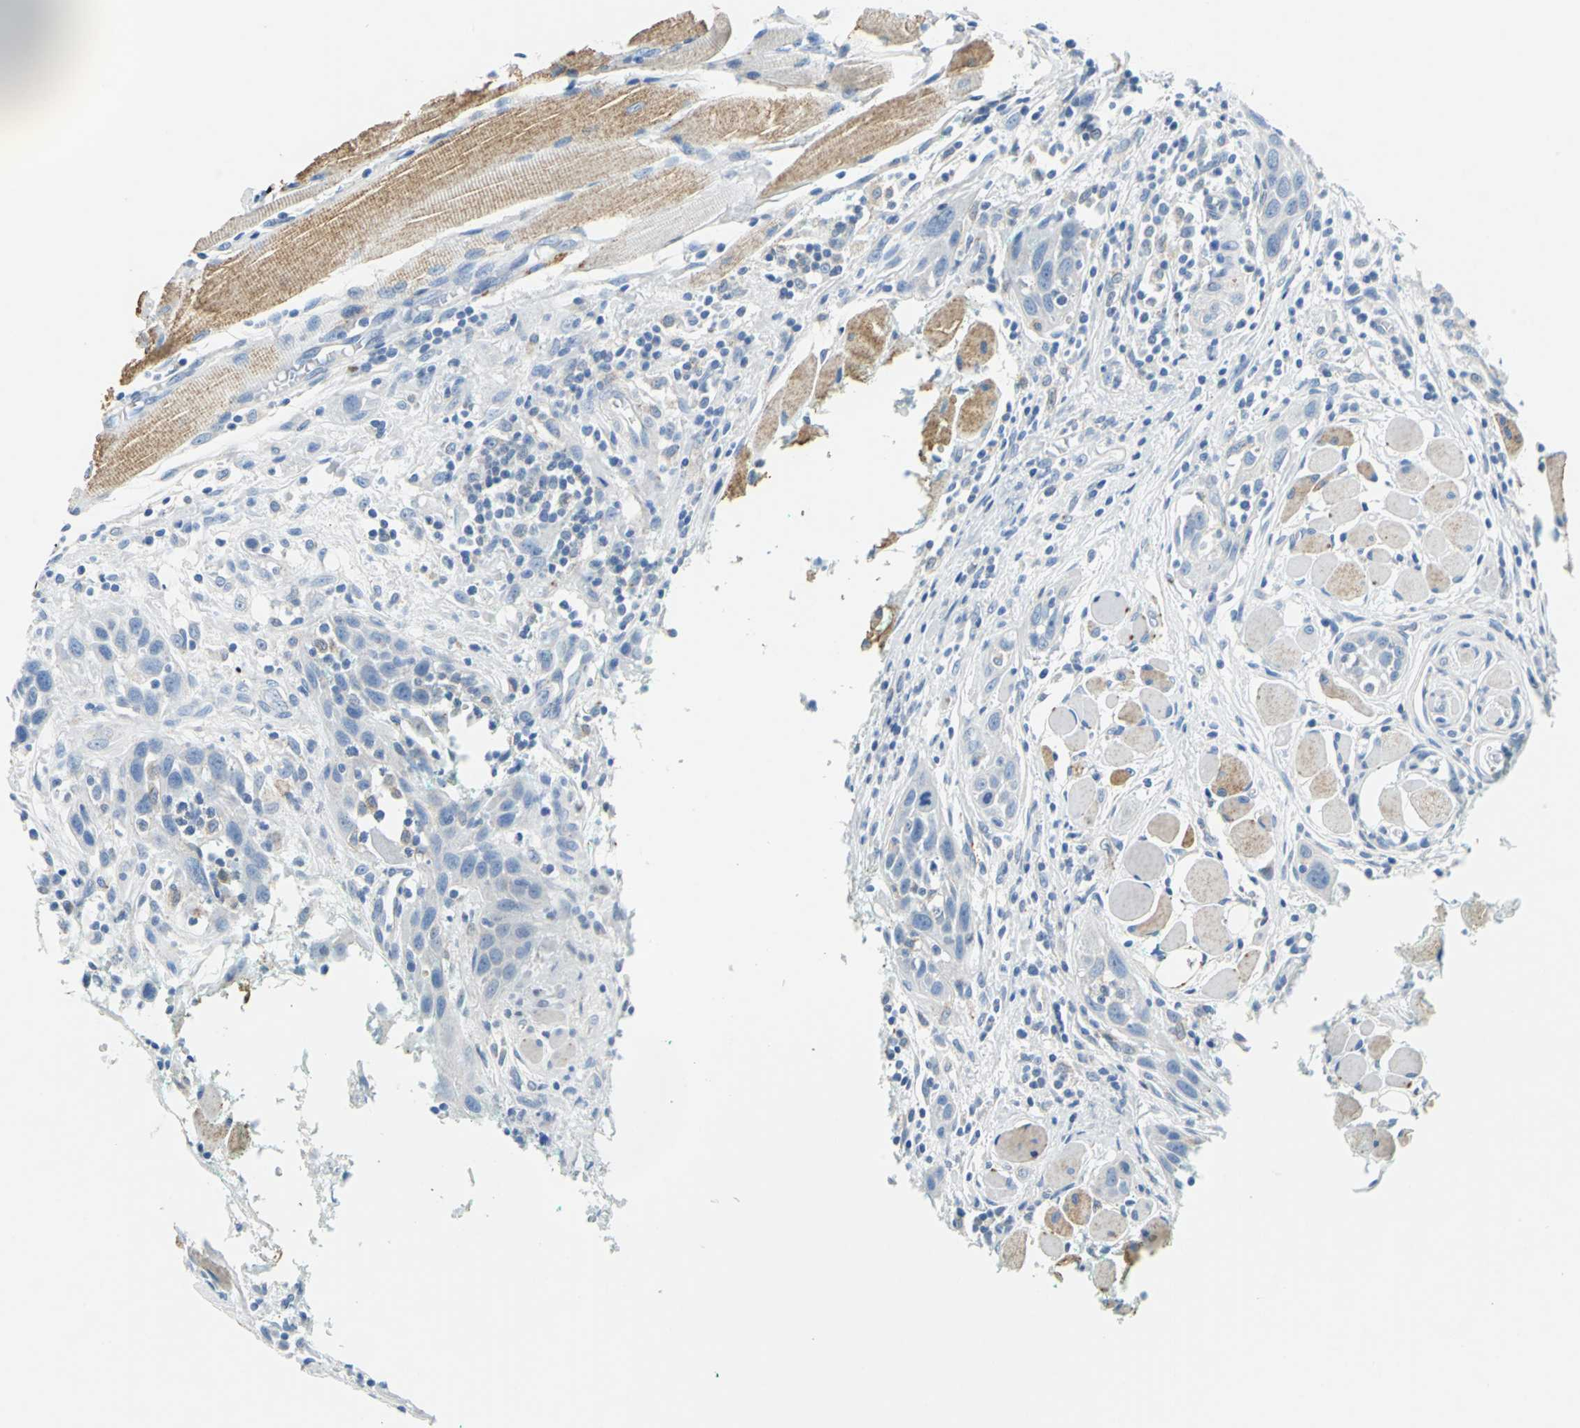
{"staining": {"intensity": "negative", "quantity": "none", "location": "none"}, "tissue": "head and neck cancer", "cell_type": "Tumor cells", "image_type": "cancer", "snomed": [{"axis": "morphology", "description": "Squamous cell carcinoma, NOS"}, {"axis": "topography", "description": "Oral tissue"}, {"axis": "topography", "description": "Head-Neck"}], "caption": "An image of human squamous cell carcinoma (head and neck) is negative for staining in tumor cells. (Immunohistochemistry, brightfield microscopy, high magnification).", "gene": "TEX264", "patient": {"sex": "female", "age": 50}}